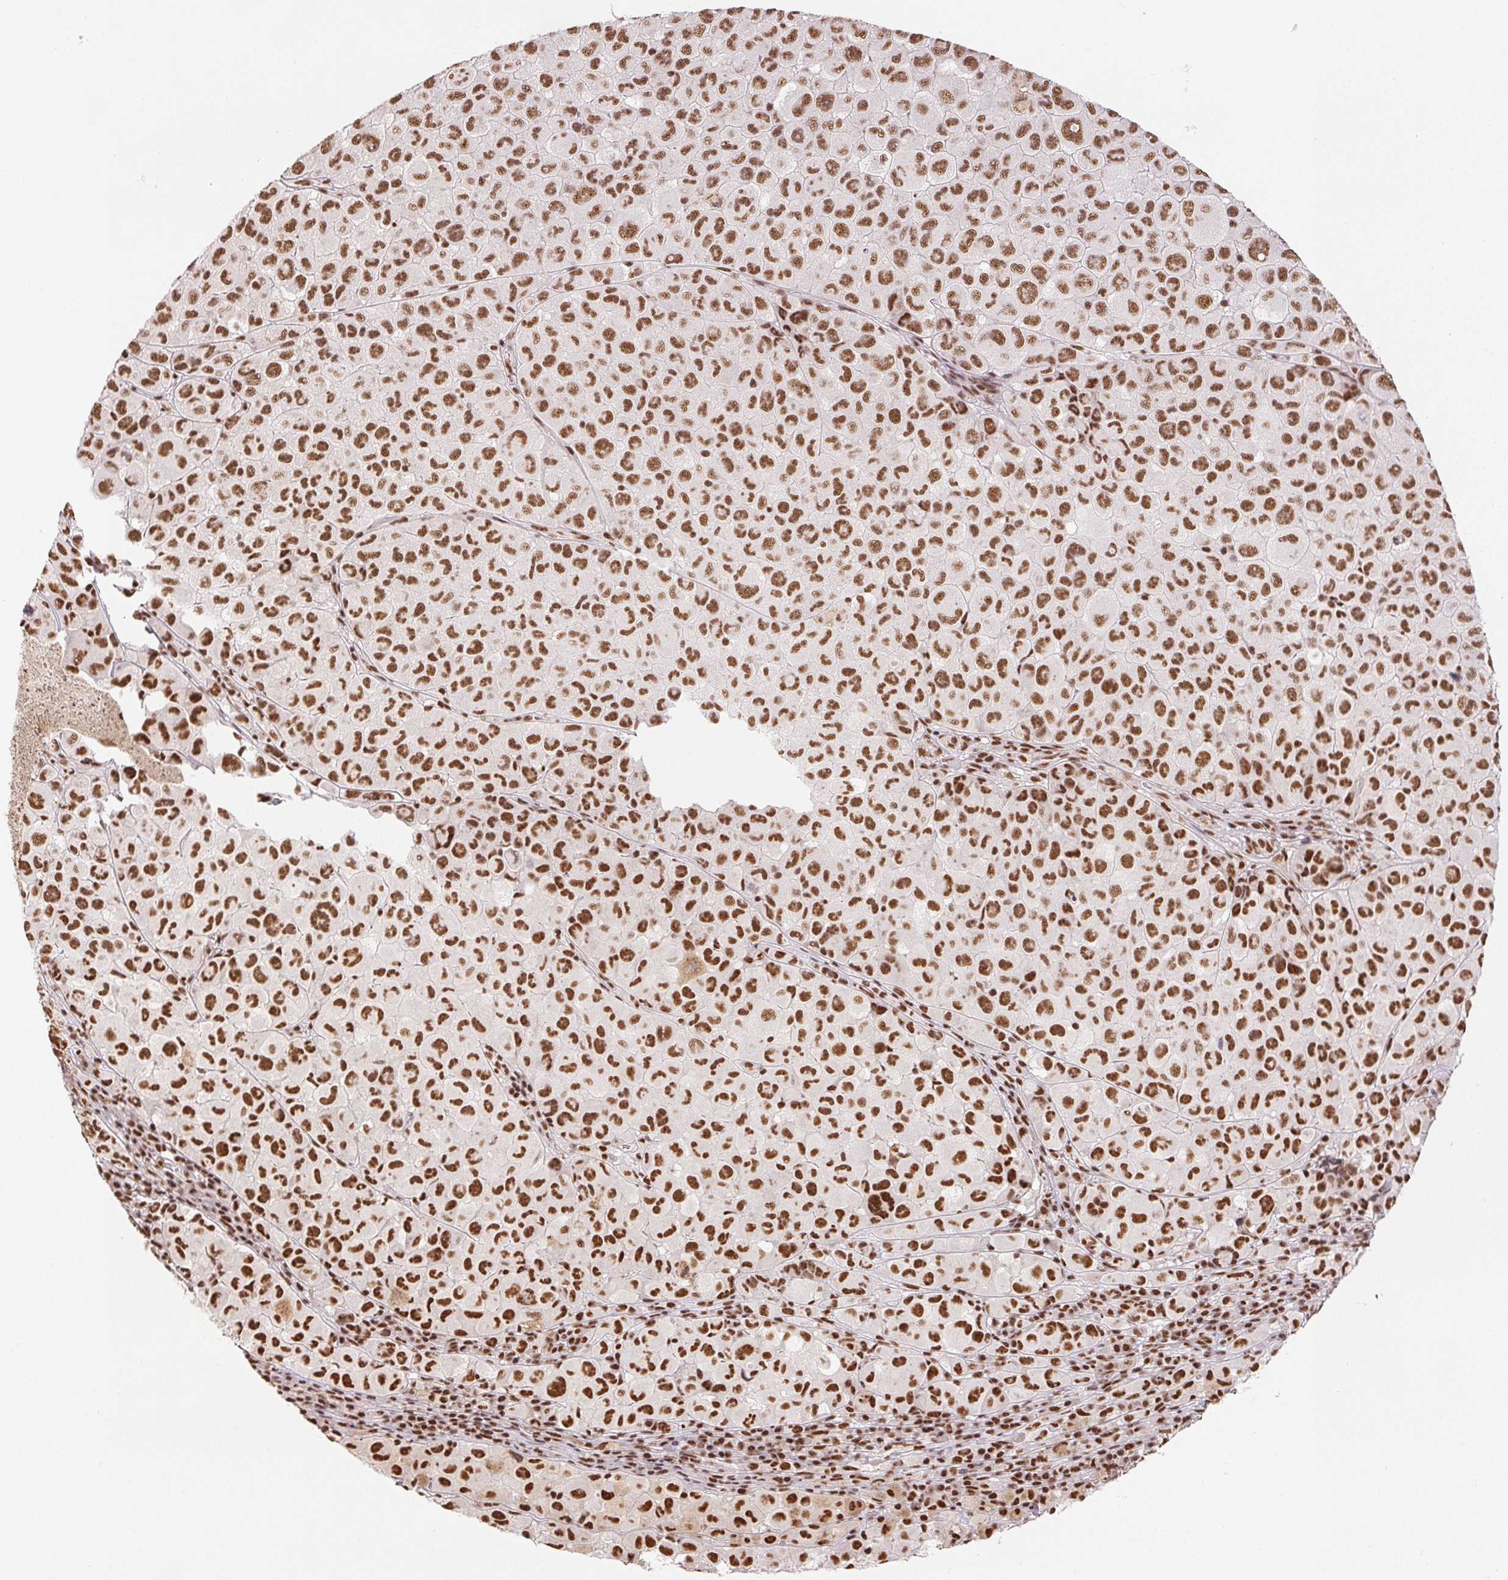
{"staining": {"intensity": "strong", "quantity": ">75%", "location": "nuclear"}, "tissue": "melanoma", "cell_type": "Tumor cells", "image_type": "cancer", "snomed": [{"axis": "morphology", "description": "Malignant melanoma, NOS"}, {"axis": "topography", "description": "Skin"}], "caption": "Malignant melanoma was stained to show a protein in brown. There is high levels of strong nuclear expression in approximately >75% of tumor cells. (Stains: DAB in brown, nuclei in blue, Microscopy: brightfield microscopy at high magnification).", "gene": "IK", "patient": {"sex": "male", "age": 93}}